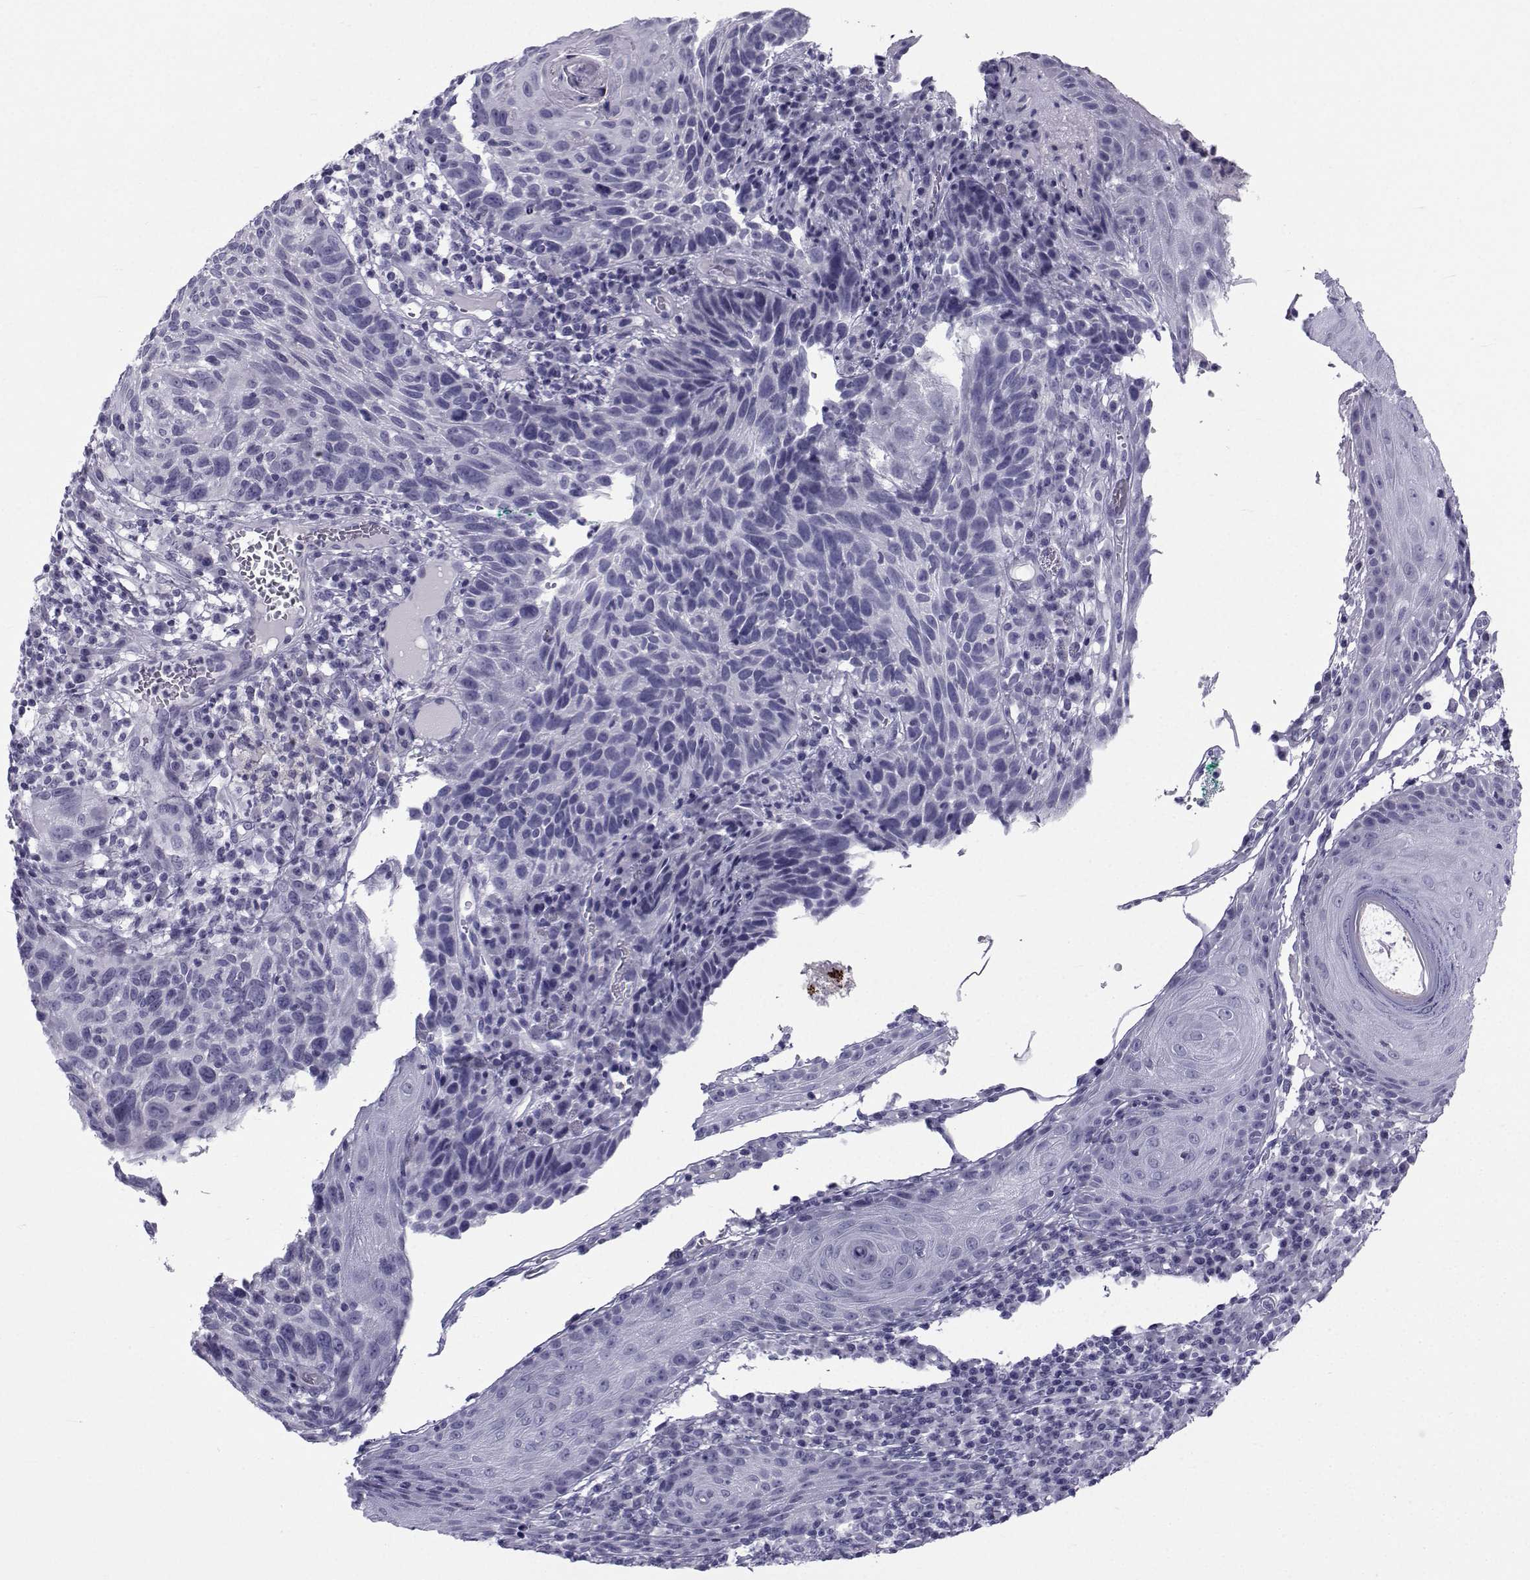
{"staining": {"intensity": "negative", "quantity": "none", "location": "none"}, "tissue": "skin cancer", "cell_type": "Tumor cells", "image_type": "cancer", "snomed": [{"axis": "morphology", "description": "Squamous cell carcinoma, NOS"}, {"axis": "topography", "description": "Skin"}], "caption": "A histopathology image of skin cancer stained for a protein demonstrates no brown staining in tumor cells.", "gene": "SPANXD", "patient": {"sex": "male", "age": 92}}